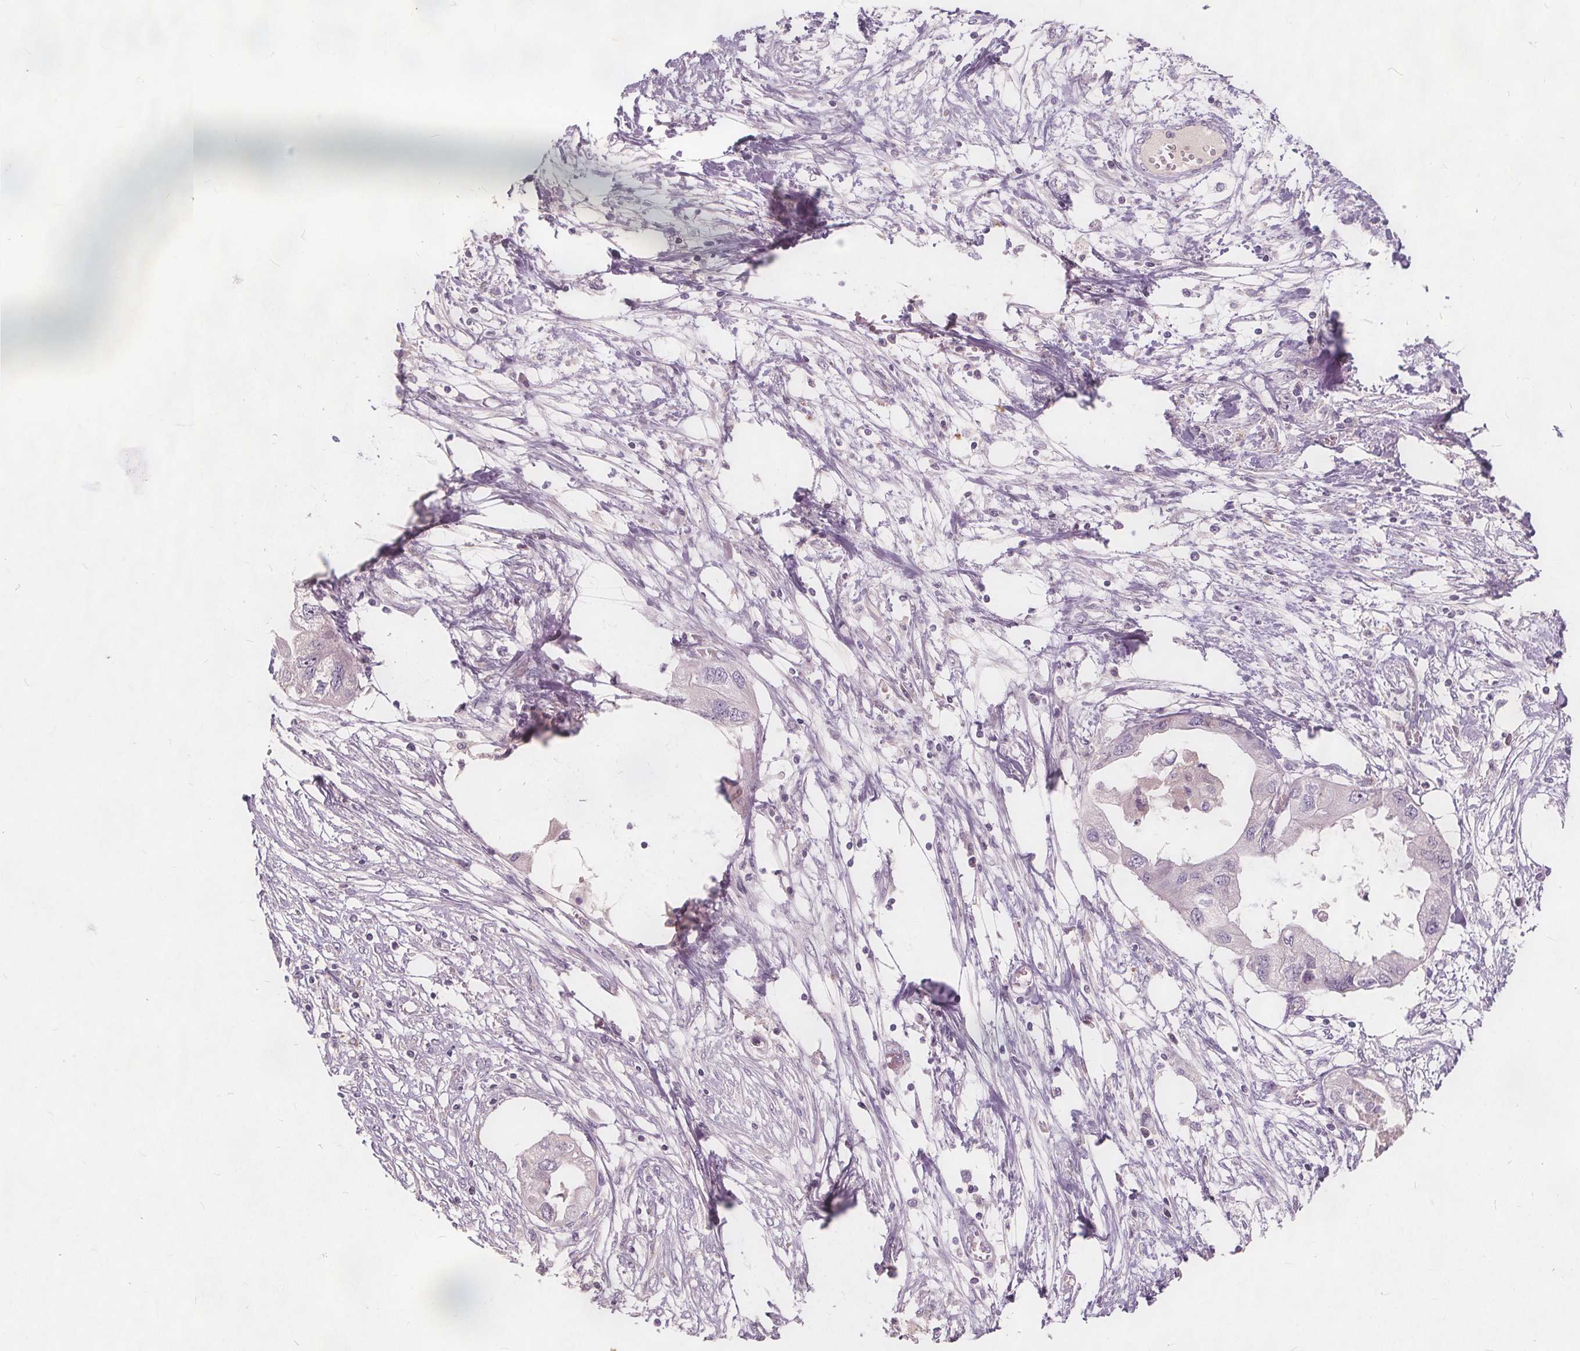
{"staining": {"intensity": "negative", "quantity": "none", "location": "none"}, "tissue": "endometrial cancer", "cell_type": "Tumor cells", "image_type": "cancer", "snomed": [{"axis": "morphology", "description": "Adenocarcinoma, NOS"}, {"axis": "morphology", "description": "Adenocarcinoma, metastatic, NOS"}, {"axis": "topography", "description": "Adipose tissue"}, {"axis": "topography", "description": "Endometrium"}], "caption": "Photomicrograph shows no protein staining in tumor cells of endometrial adenocarcinoma tissue.", "gene": "PLA2G2E", "patient": {"sex": "female", "age": 67}}